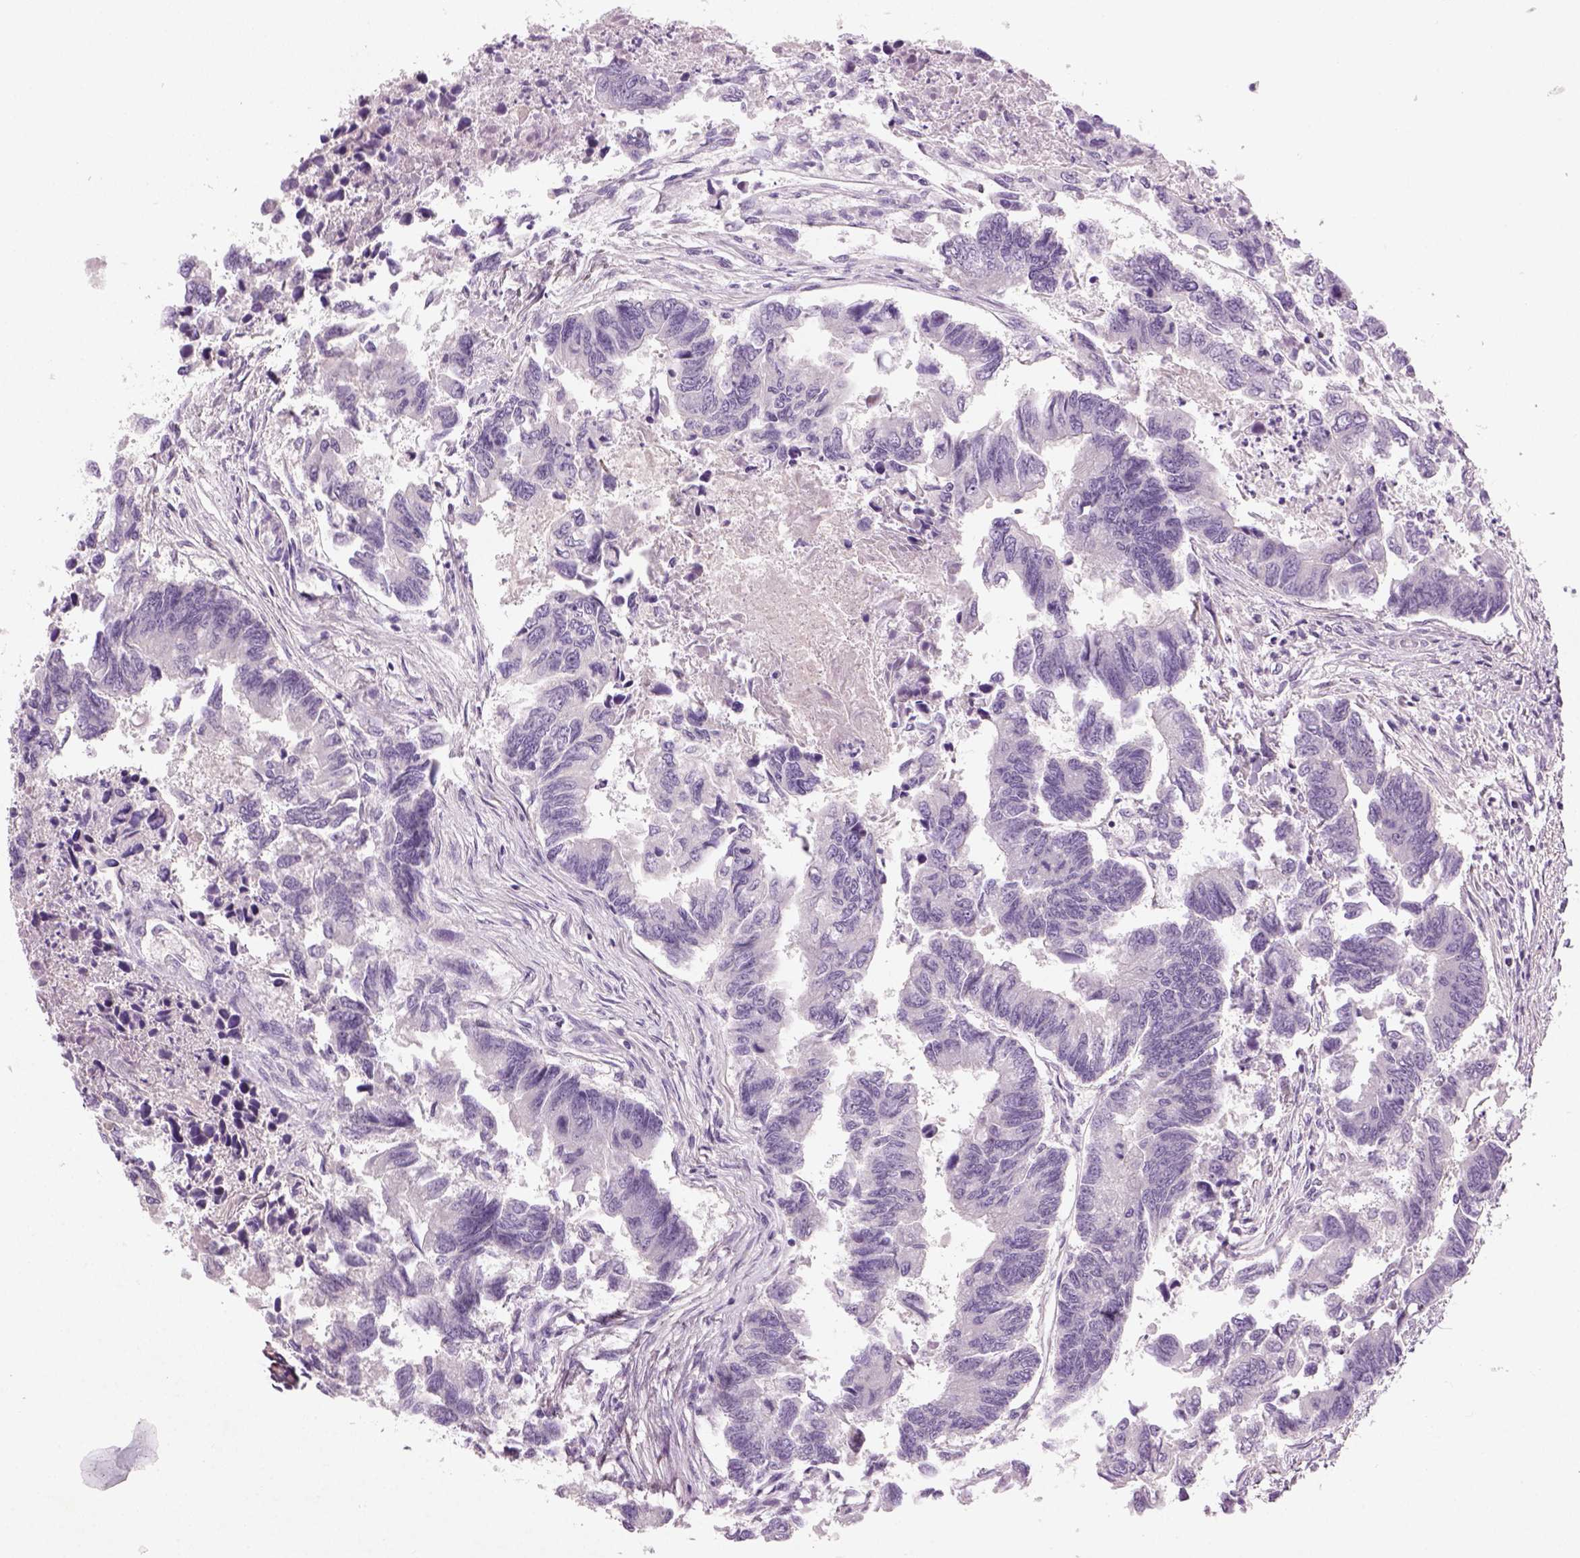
{"staining": {"intensity": "negative", "quantity": "none", "location": "none"}, "tissue": "colorectal cancer", "cell_type": "Tumor cells", "image_type": "cancer", "snomed": [{"axis": "morphology", "description": "Adenocarcinoma, NOS"}, {"axis": "topography", "description": "Colon"}], "caption": "High power microscopy histopathology image of an immunohistochemistry histopathology image of adenocarcinoma (colorectal), revealing no significant expression in tumor cells.", "gene": "NUDT6", "patient": {"sex": "female", "age": 65}}